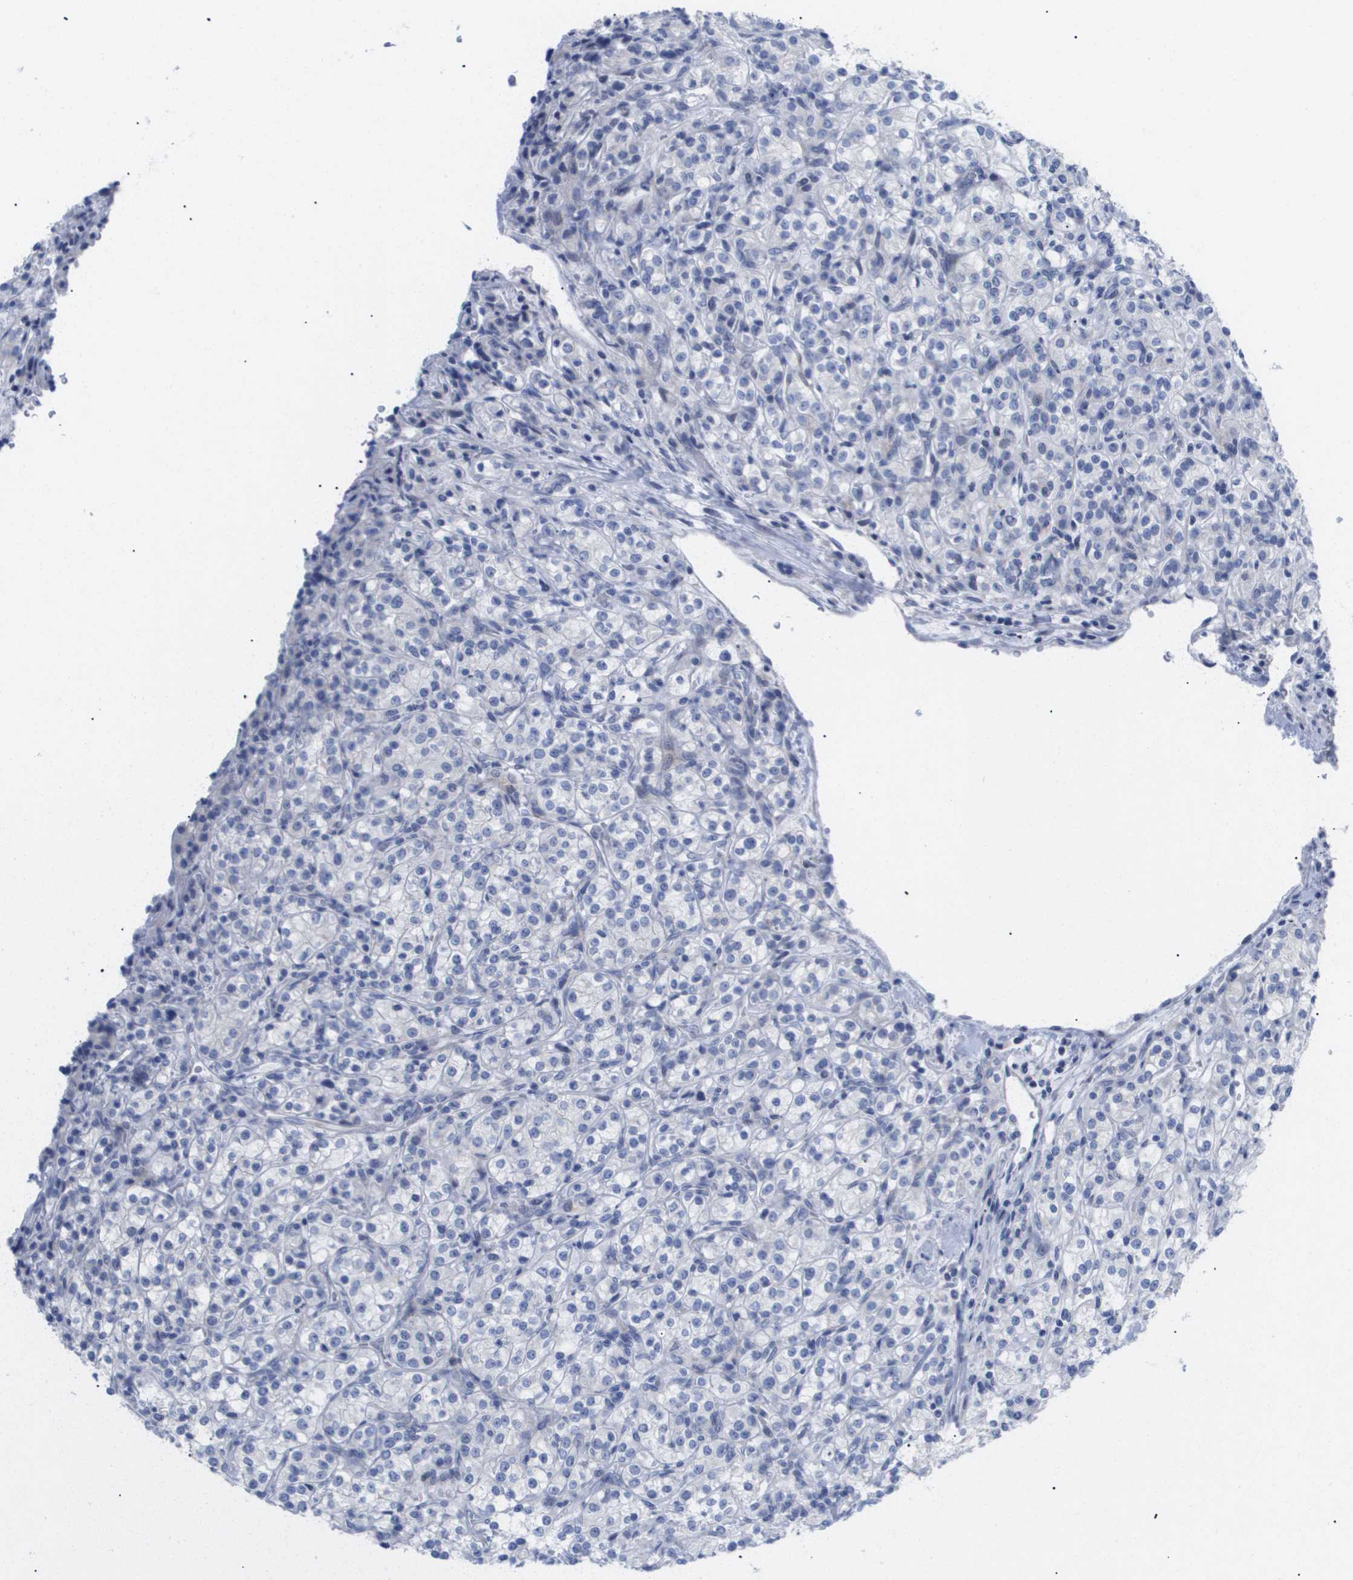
{"staining": {"intensity": "negative", "quantity": "none", "location": "none"}, "tissue": "renal cancer", "cell_type": "Tumor cells", "image_type": "cancer", "snomed": [{"axis": "morphology", "description": "Adenocarcinoma, NOS"}, {"axis": "topography", "description": "Kidney"}], "caption": "Renal cancer (adenocarcinoma) stained for a protein using immunohistochemistry demonstrates no staining tumor cells.", "gene": "CAV3", "patient": {"sex": "male", "age": 77}}